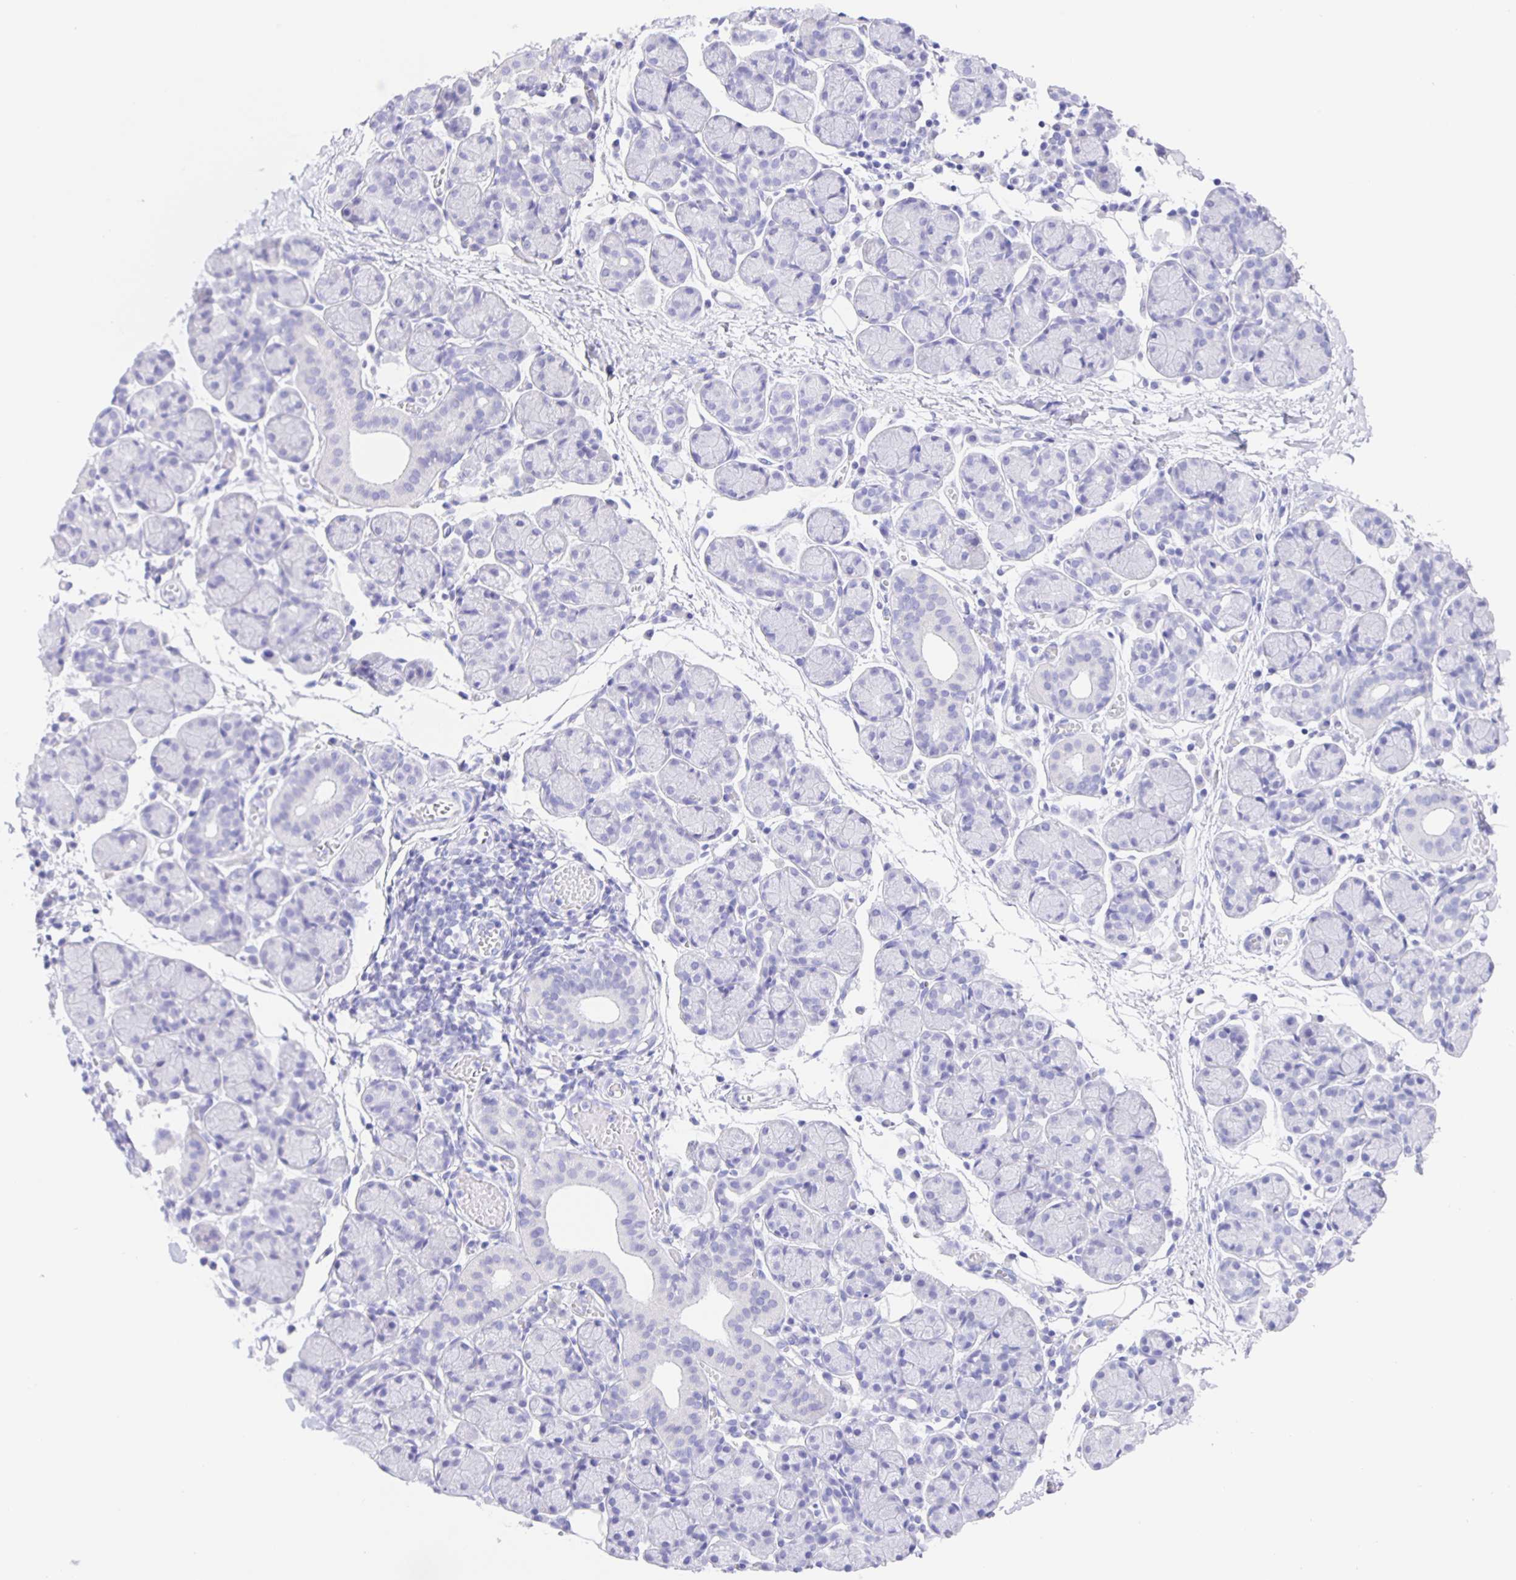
{"staining": {"intensity": "negative", "quantity": "none", "location": "none"}, "tissue": "salivary gland", "cell_type": "Glandular cells", "image_type": "normal", "snomed": [{"axis": "morphology", "description": "Normal tissue, NOS"}, {"axis": "morphology", "description": "Inflammation, NOS"}, {"axis": "topography", "description": "Lymph node"}, {"axis": "topography", "description": "Salivary gland"}], "caption": "IHC image of unremarkable salivary gland: human salivary gland stained with DAB demonstrates no significant protein expression in glandular cells.", "gene": "GUCA2A", "patient": {"sex": "male", "age": 3}}